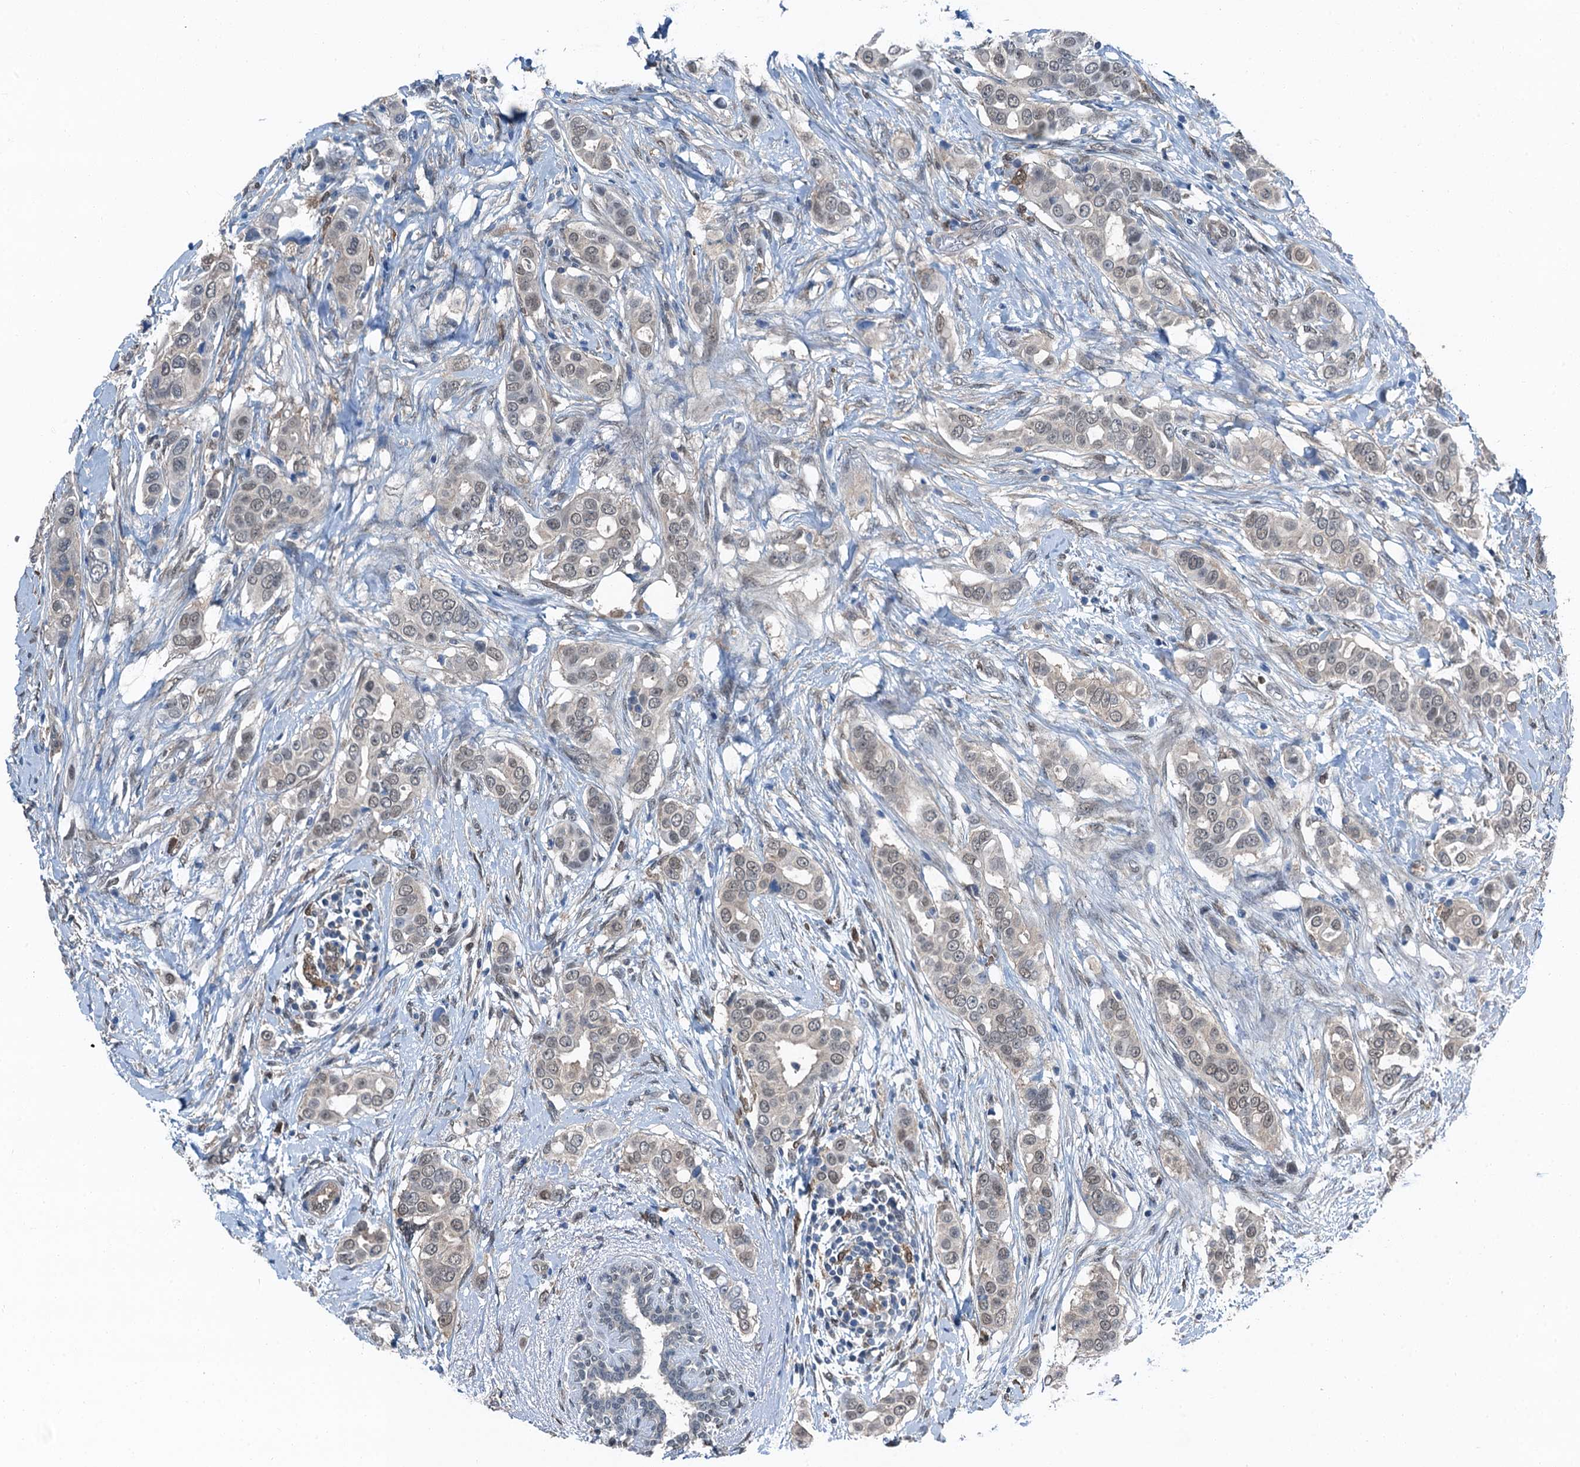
{"staining": {"intensity": "negative", "quantity": "none", "location": "none"}, "tissue": "breast cancer", "cell_type": "Tumor cells", "image_type": "cancer", "snomed": [{"axis": "morphology", "description": "Lobular carcinoma"}, {"axis": "topography", "description": "Breast"}], "caption": "A high-resolution histopathology image shows immunohistochemistry staining of breast cancer, which shows no significant staining in tumor cells. The staining was performed using DAB (3,3'-diaminobenzidine) to visualize the protein expression in brown, while the nuclei were stained in blue with hematoxylin (Magnification: 20x).", "gene": "RNH1", "patient": {"sex": "female", "age": 51}}